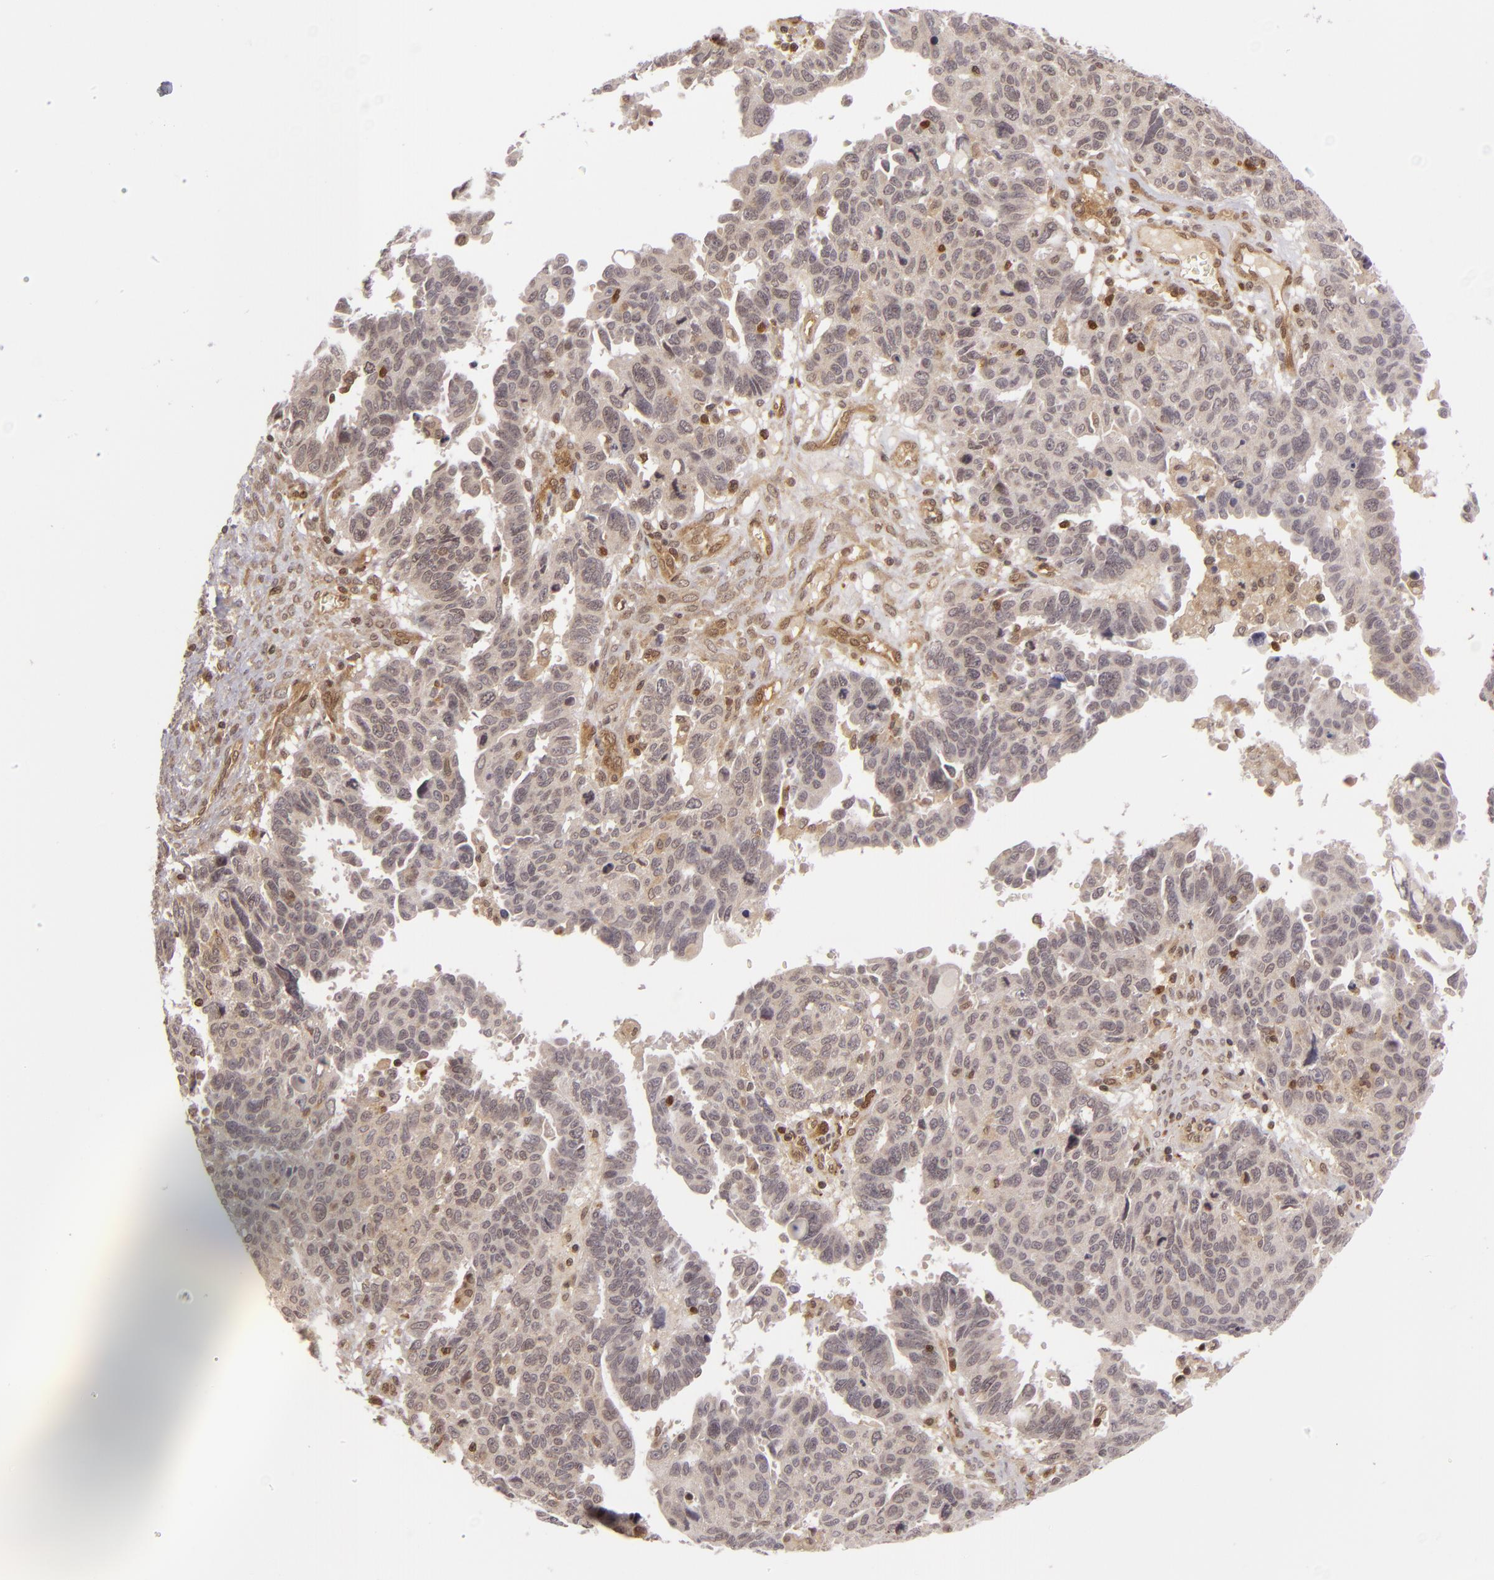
{"staining": {"intensity": "weak", "quantity": ">75%", "location": "cytoplasmic/membranous"}, "tissue": "ovarian cancer", "cell_type": "Tumor cells", "image_type": "cancer", "snomed": [{"axis": "morphology", "description": "Carcinoma, endometroid"}, {"axis": "morphology", "description": "Cystadenocarcinoma, serous, NOS"}, {"axis": "topography", "description": "Ovary"}], "caption": "High-power microscopy captured an IHC histopathology image of ovarian serous cystadenocarcinoma, revealing weak cytoplasmic/membranous expression in approximately >75% of tumor cells.", "gene": "ZBTB33", "patient": {"sex": "female", "age": 45}}